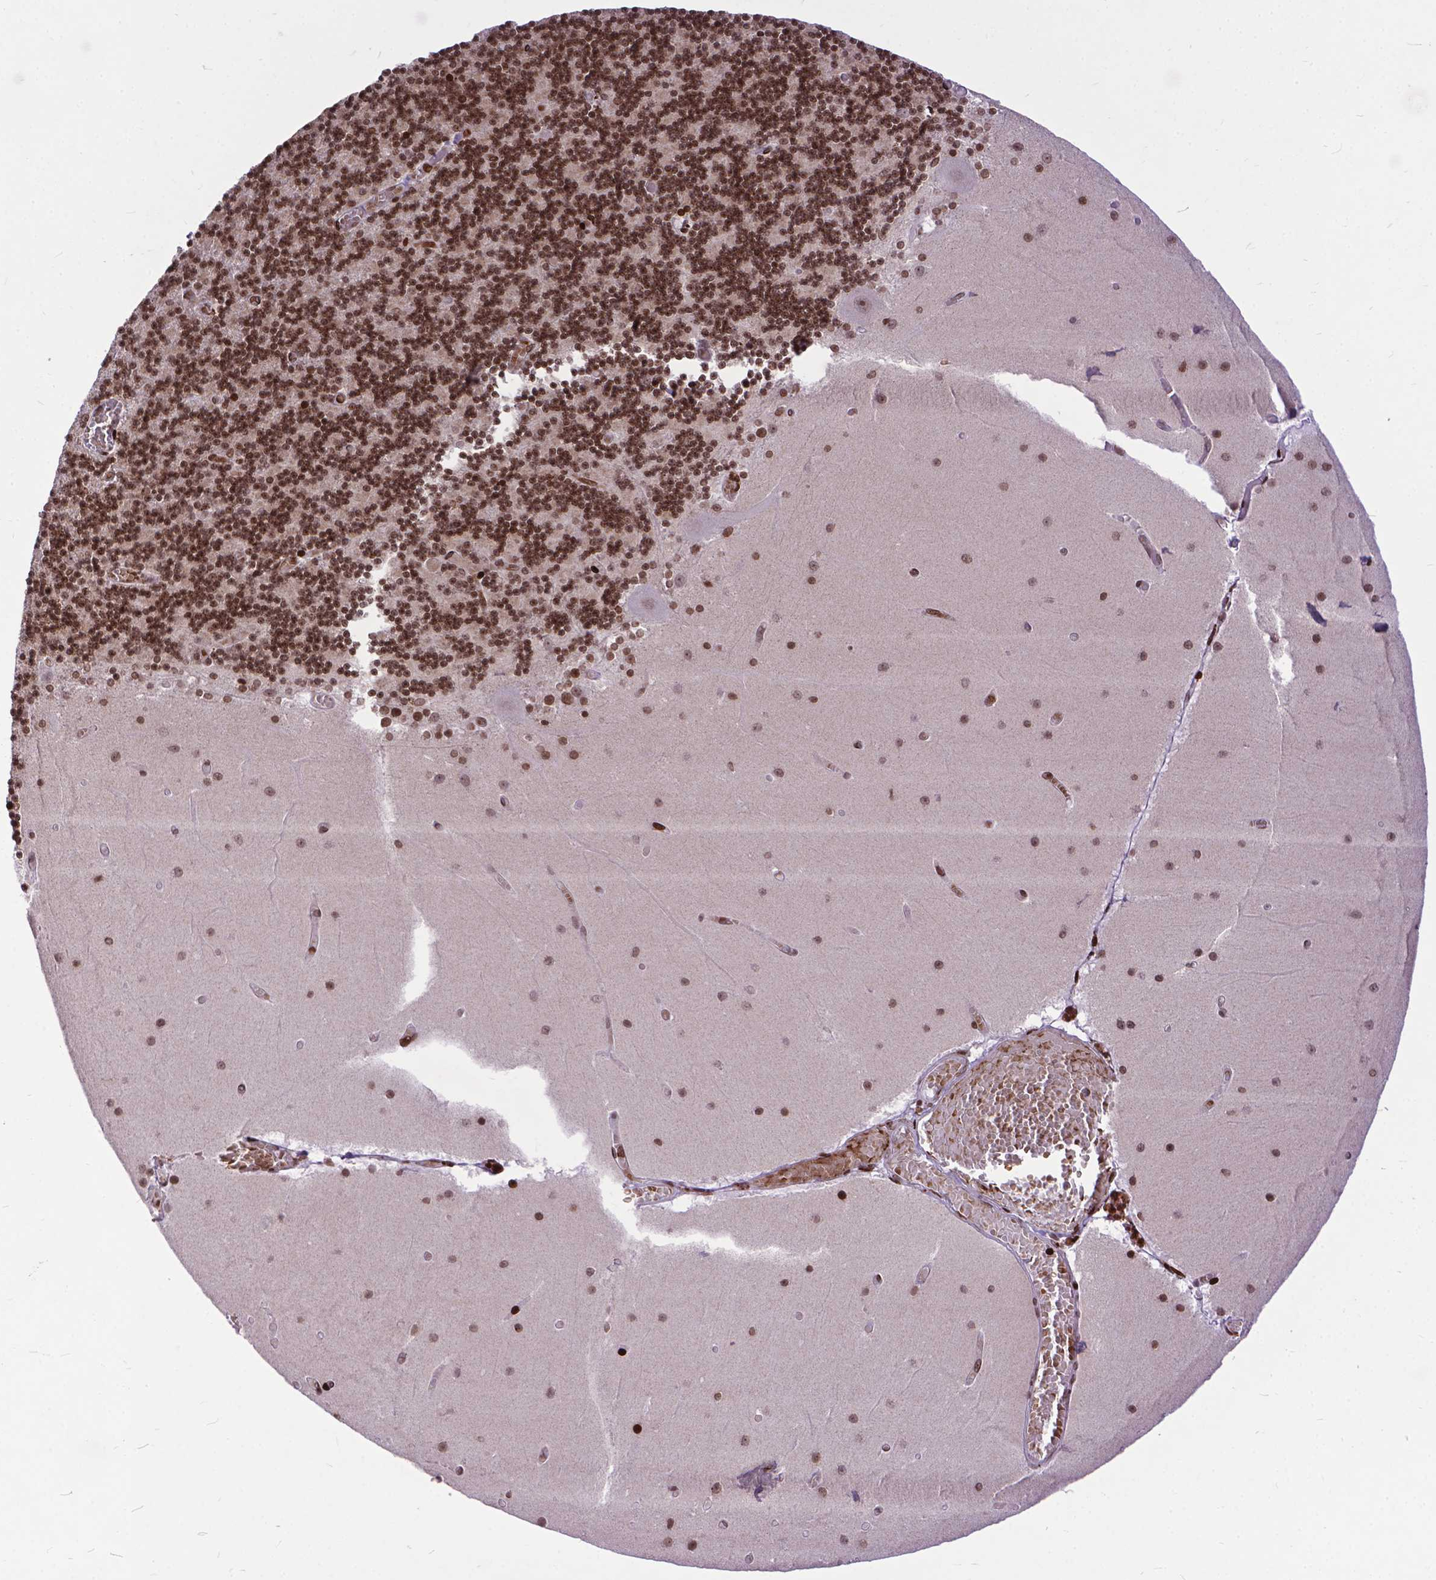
{"staining": {"intensity": "strong", "quantity": "<25%", "location": "nuclear"}, "tissue": "cerebellum", "cell_type": "Cells in granular layer", "image_type": "normal", "snomed": [{"axis": "morphology", "description": "Normal tissue, NOS"}, {"axis": "topography", "description": "Cerebellum"}], "caption": "Cells in granular layer demonstrate medium levels of strong nuclear staining in approximately <25% of cells in benign human cerebellum.", "gene": "AMER1", "patient": {"sex": "female", "age": 28}}